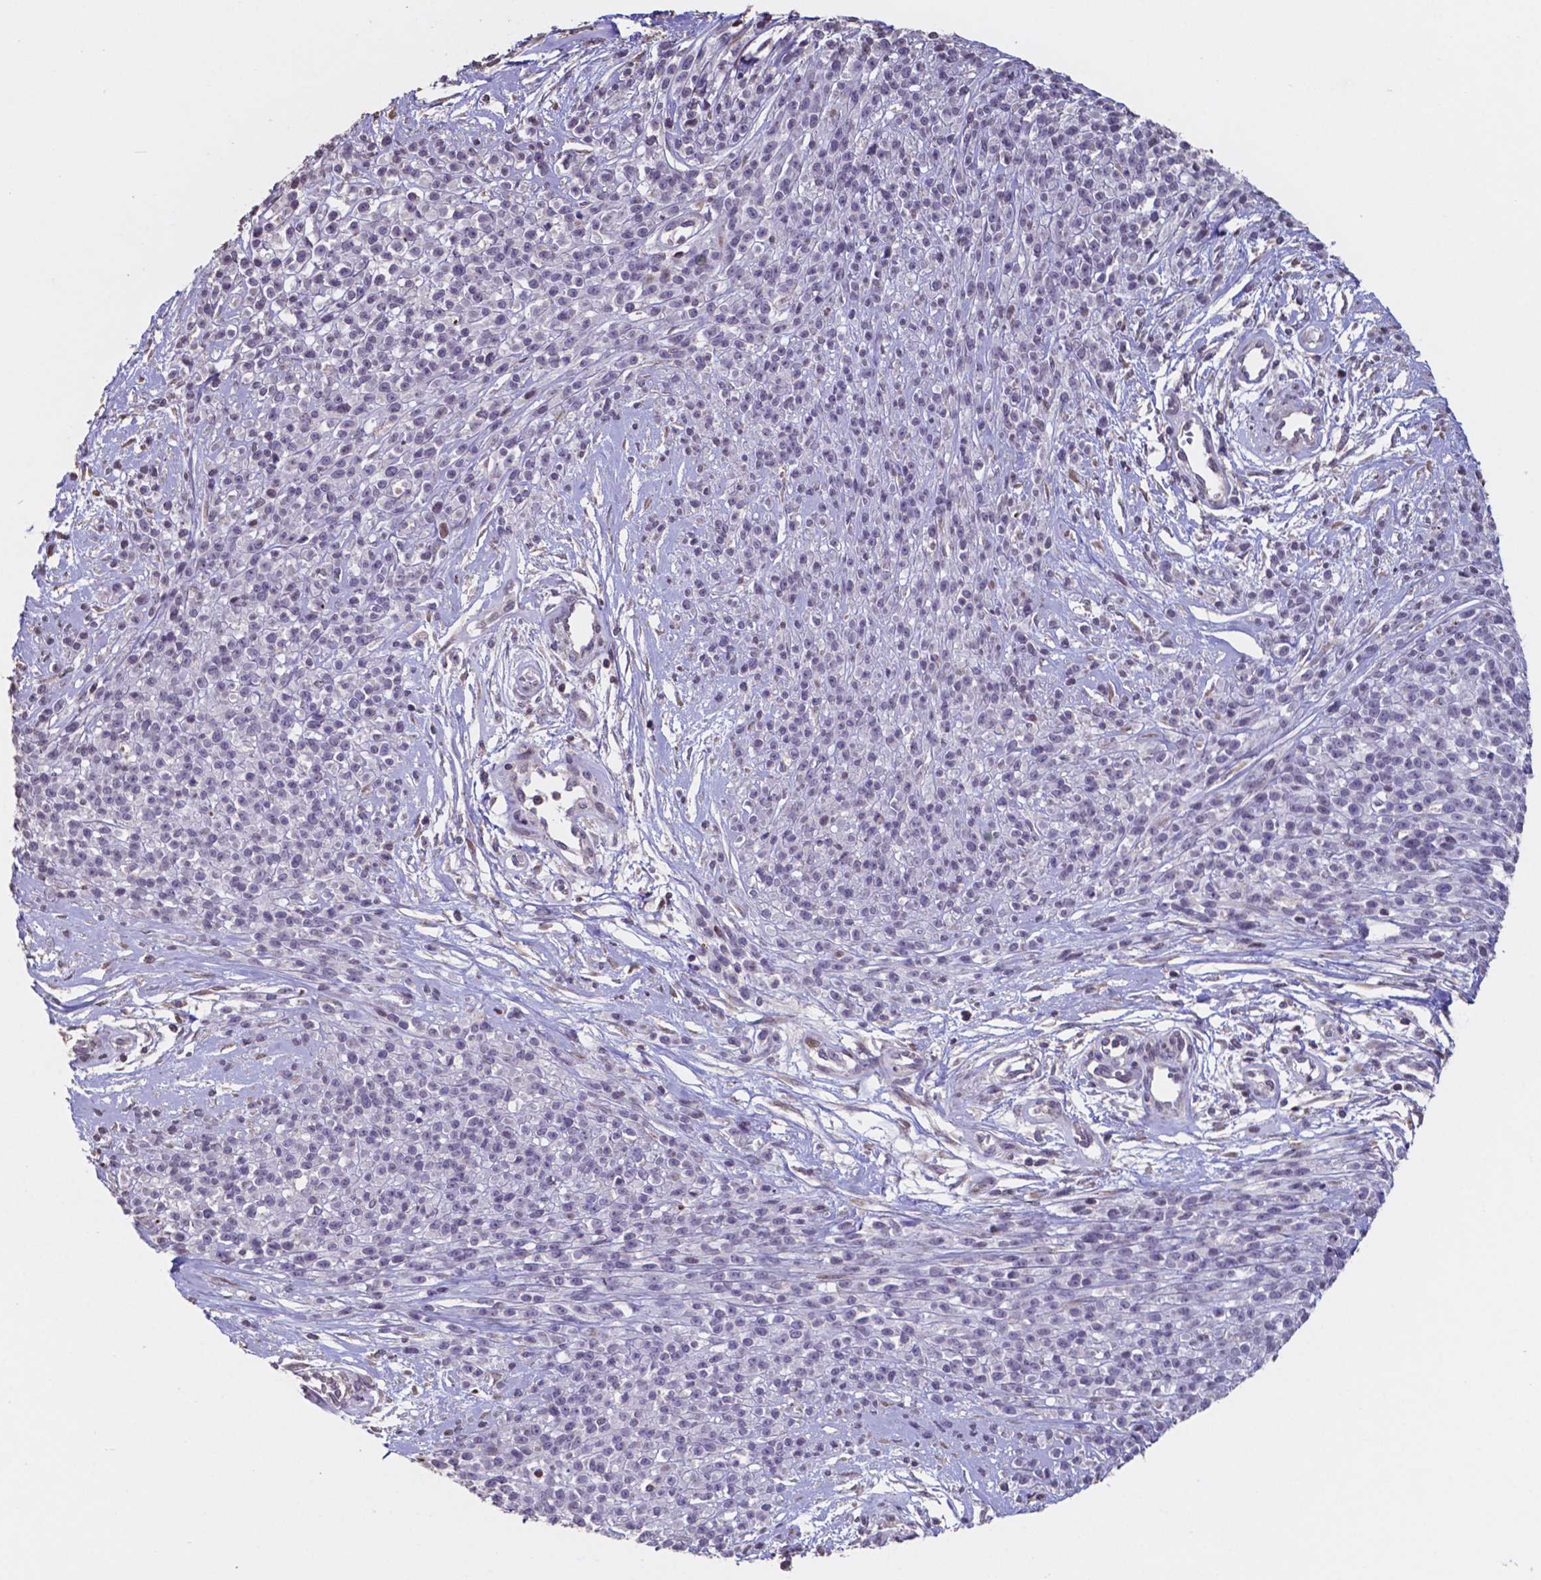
{"staining": {"intensity": "negative", "quantity": "none", "location": "none"}, "tissue": "melanoma", "cell_type": "Tumor cells", "image_type": "cancer", "snomed": [{"axis": "morphology", "description": "Malignant melanoma, NOS"}, {"axis": "topography", "description": "Skin"}, {"axis": "topography", "description": "Skin of trunk"}], "caption": "Immunohistochemistry histopathology image of neoplastic tissue: melanoma stained with DAB (3,3'-diaminobenzidine) displays no significant protein staining in tumor cells.", "gene": "MLC1", "patient": {"sex": "male", "age": 74}}